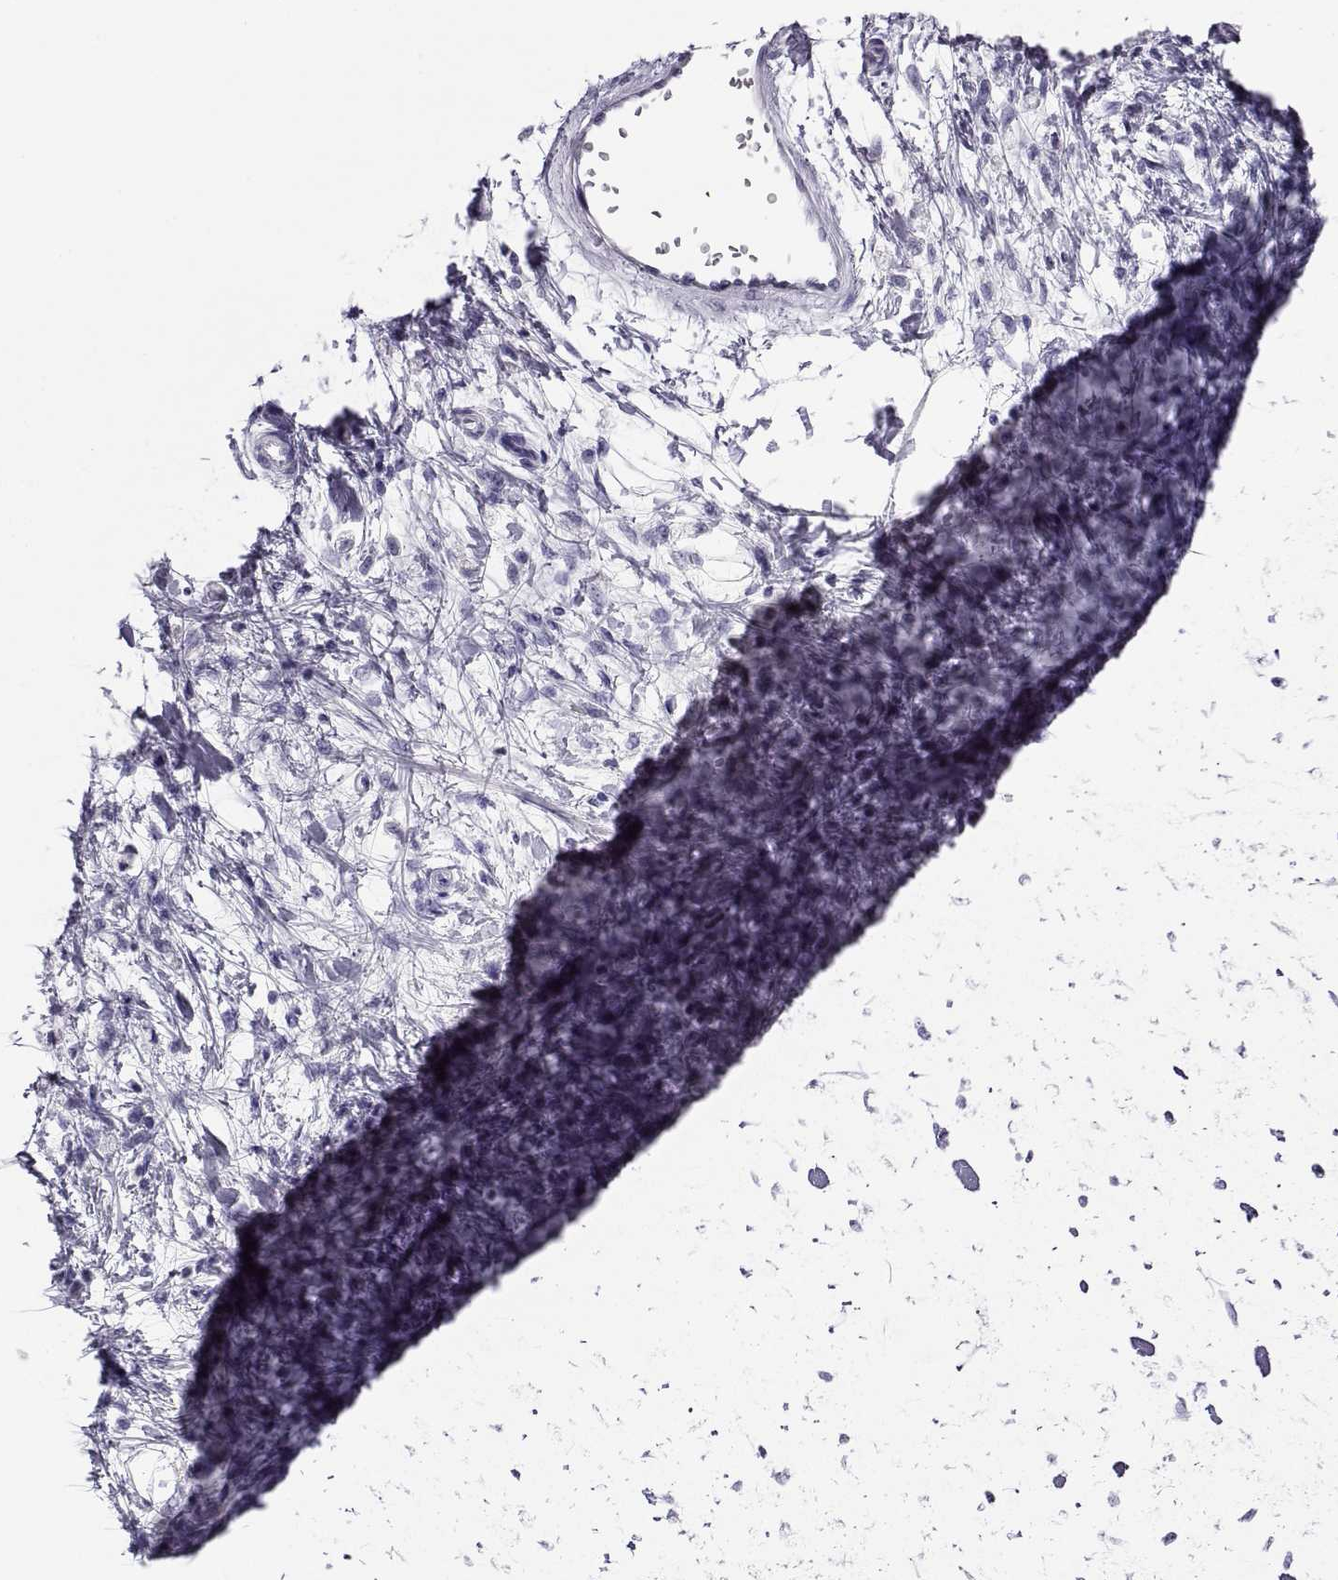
{"staining": {"intensity": "negative", "quantity": "none", "location": "none"}, "tissue": "stomach cancer", "cell_type": "Tumor cells", "image_type": "cancer", "snomed": [{"axis": "morphology", "description": "Adenocarcinoma, NOS"}, {"axis": "topography", "description": "Stomach"}], "caption": "This is an immunohistochemistry (IHC) photomicrograph of stomach adenocarcinoma. There is no staining in tumor cells.", "gene": "RHOXF2", "patient": {"sex": "female", "age": 60}}